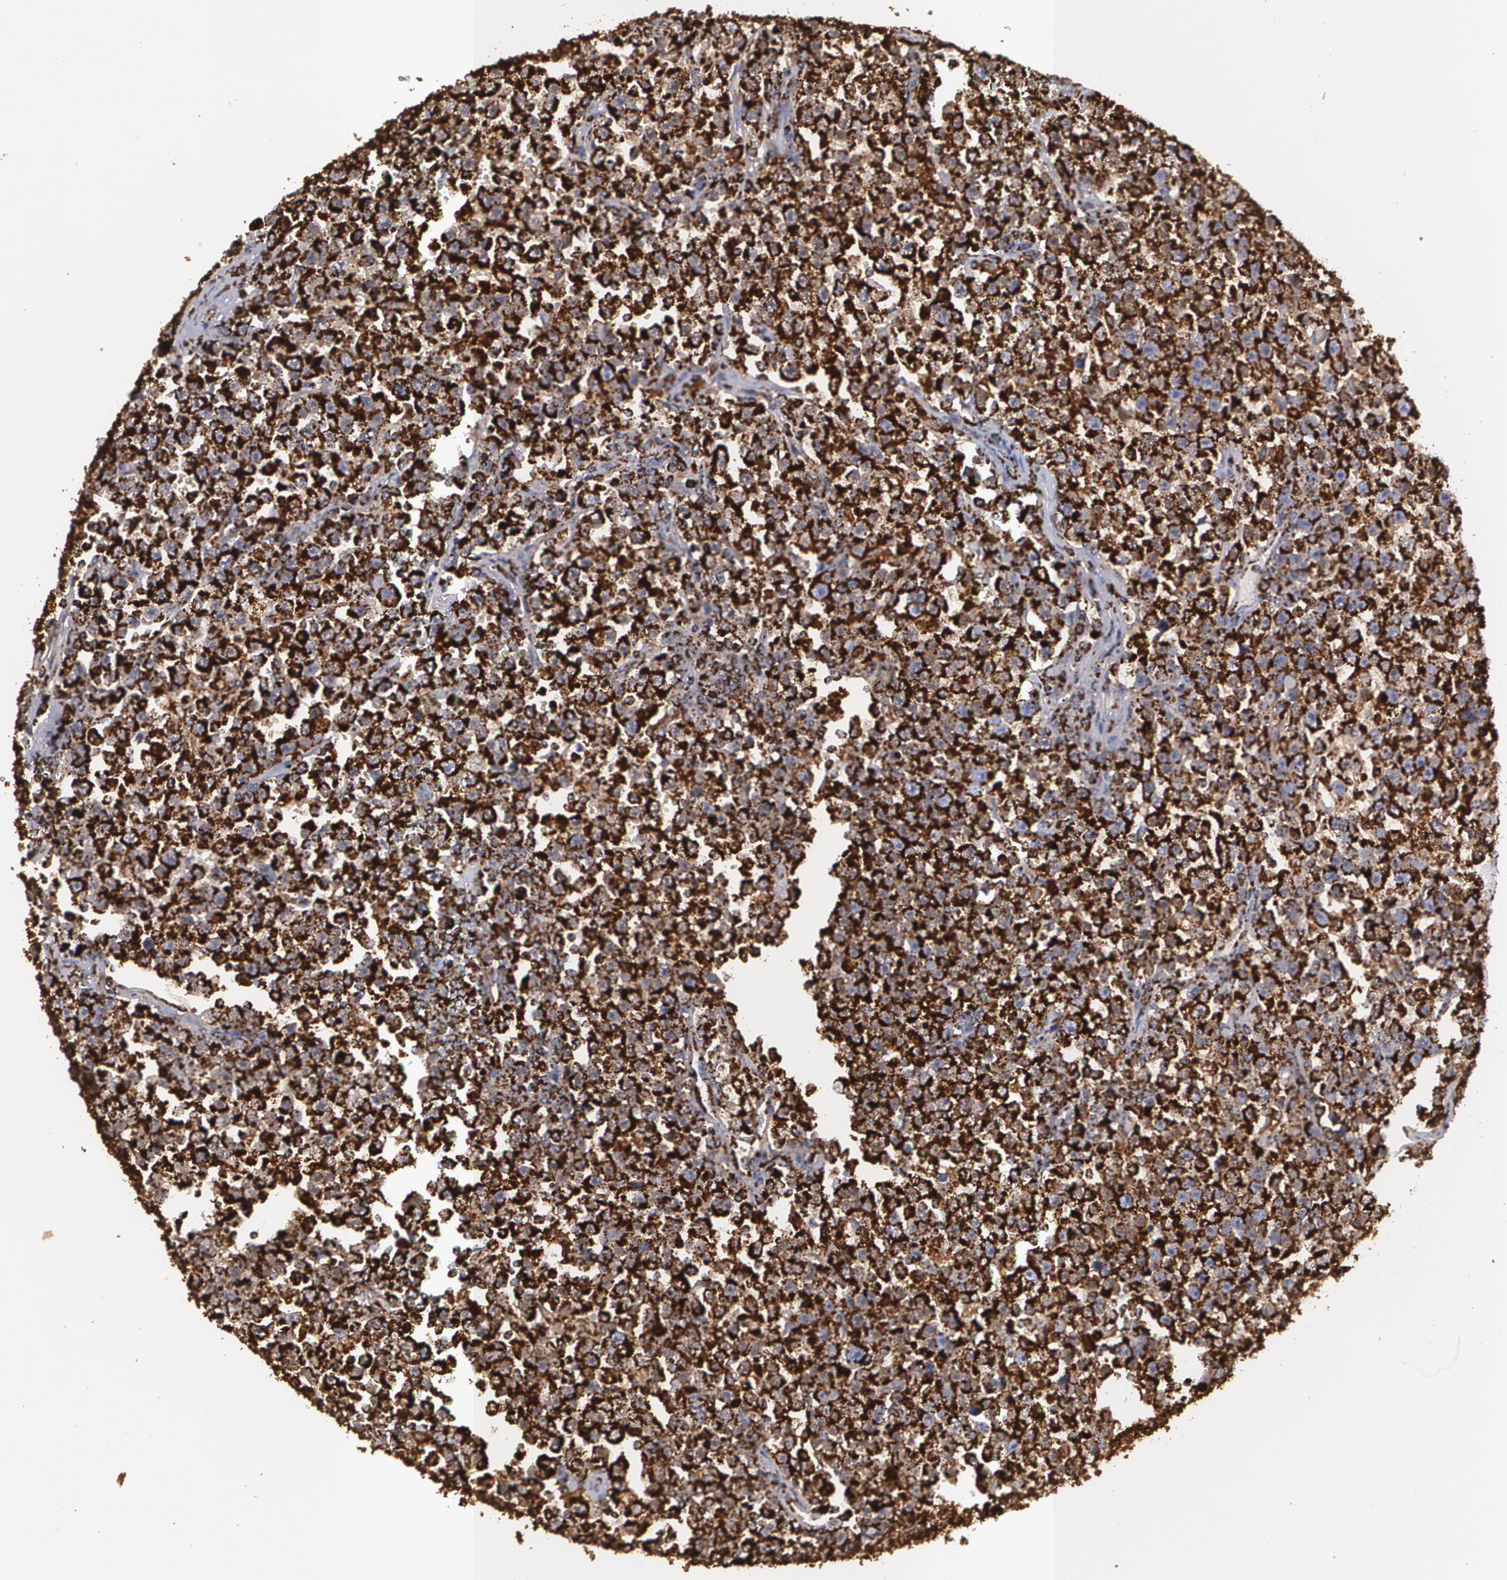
{"staining": {"intensity": "strong", "quantity": ">75%", "location": "cytoplasmic/membranous"}, "tissue": "testis cancer", "cell_type": "Tumor cells", "image_type": "cancer", "snomed": [{"axis": "morphology", "description": "Seminoma, NOS"}, {"axis": "topography", "description": "Testis"}], "caption": "Testis seminoma tissue shows strong cytoplasmic/membranous expression in about >75% of tumor cells", "gene": "HSPD1", "patient": {"sex": "male", "age": 43}}